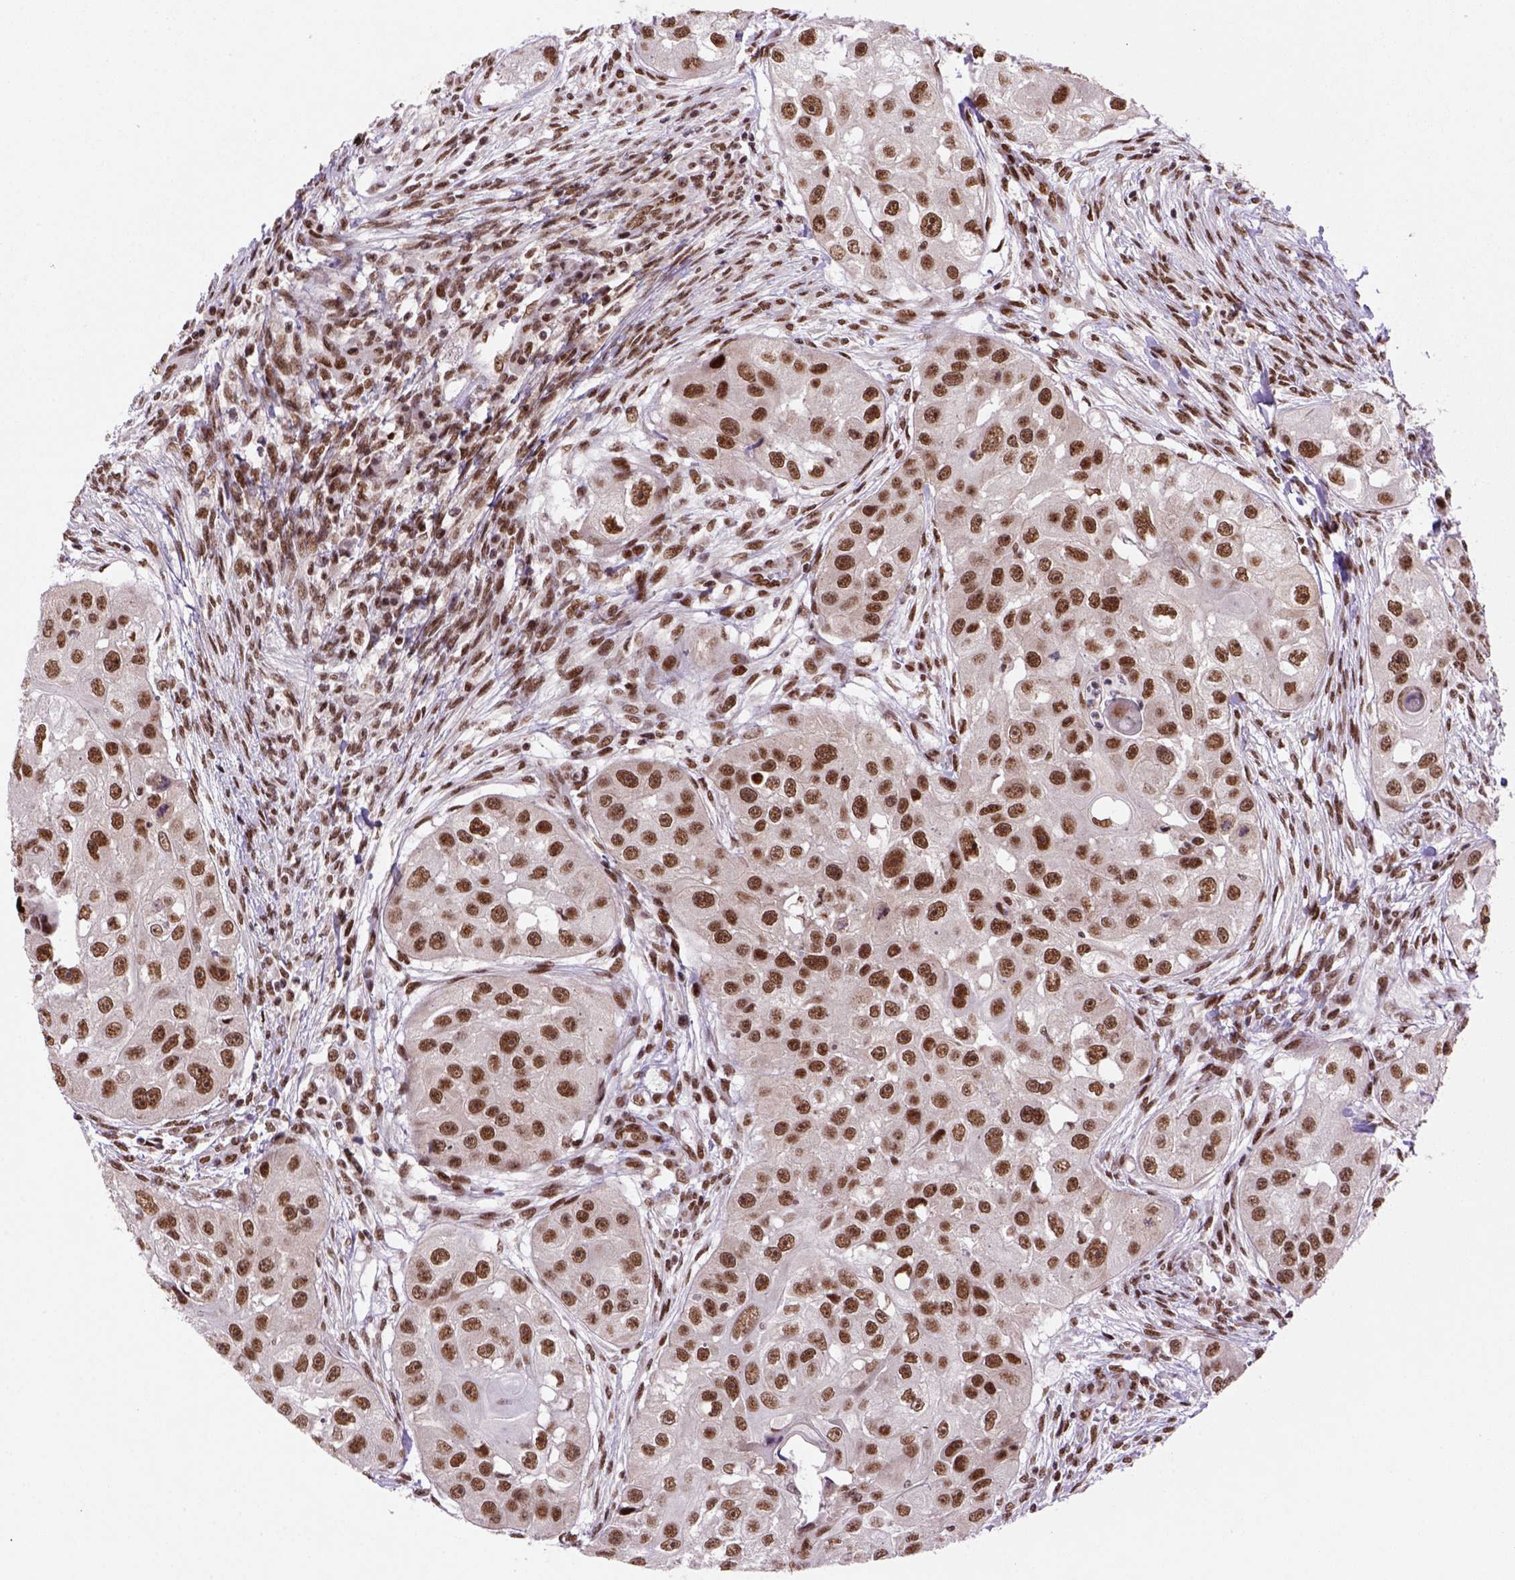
{"staining": {"intensity": "moderate", "quantity": ">75%", "location": "nuclear"}, "tissue": "head and neck cancer", "cell_type": "Tumor cells", "image_type": "cancer", "snomed": [{"axis": "morphology", "description": "Squamous cell carcinoma, NOS"}, {"axis": "topography", "description": "Head-Neck"}], "caption": "Immunohistochemical staining of squamous cell carcinoma (head and neck) shows medium levels of moderate nuclear expression in about >75% of tumor cells.", "gene": "NSMCE2", "patient": {"sex": "male", "age": 51}}